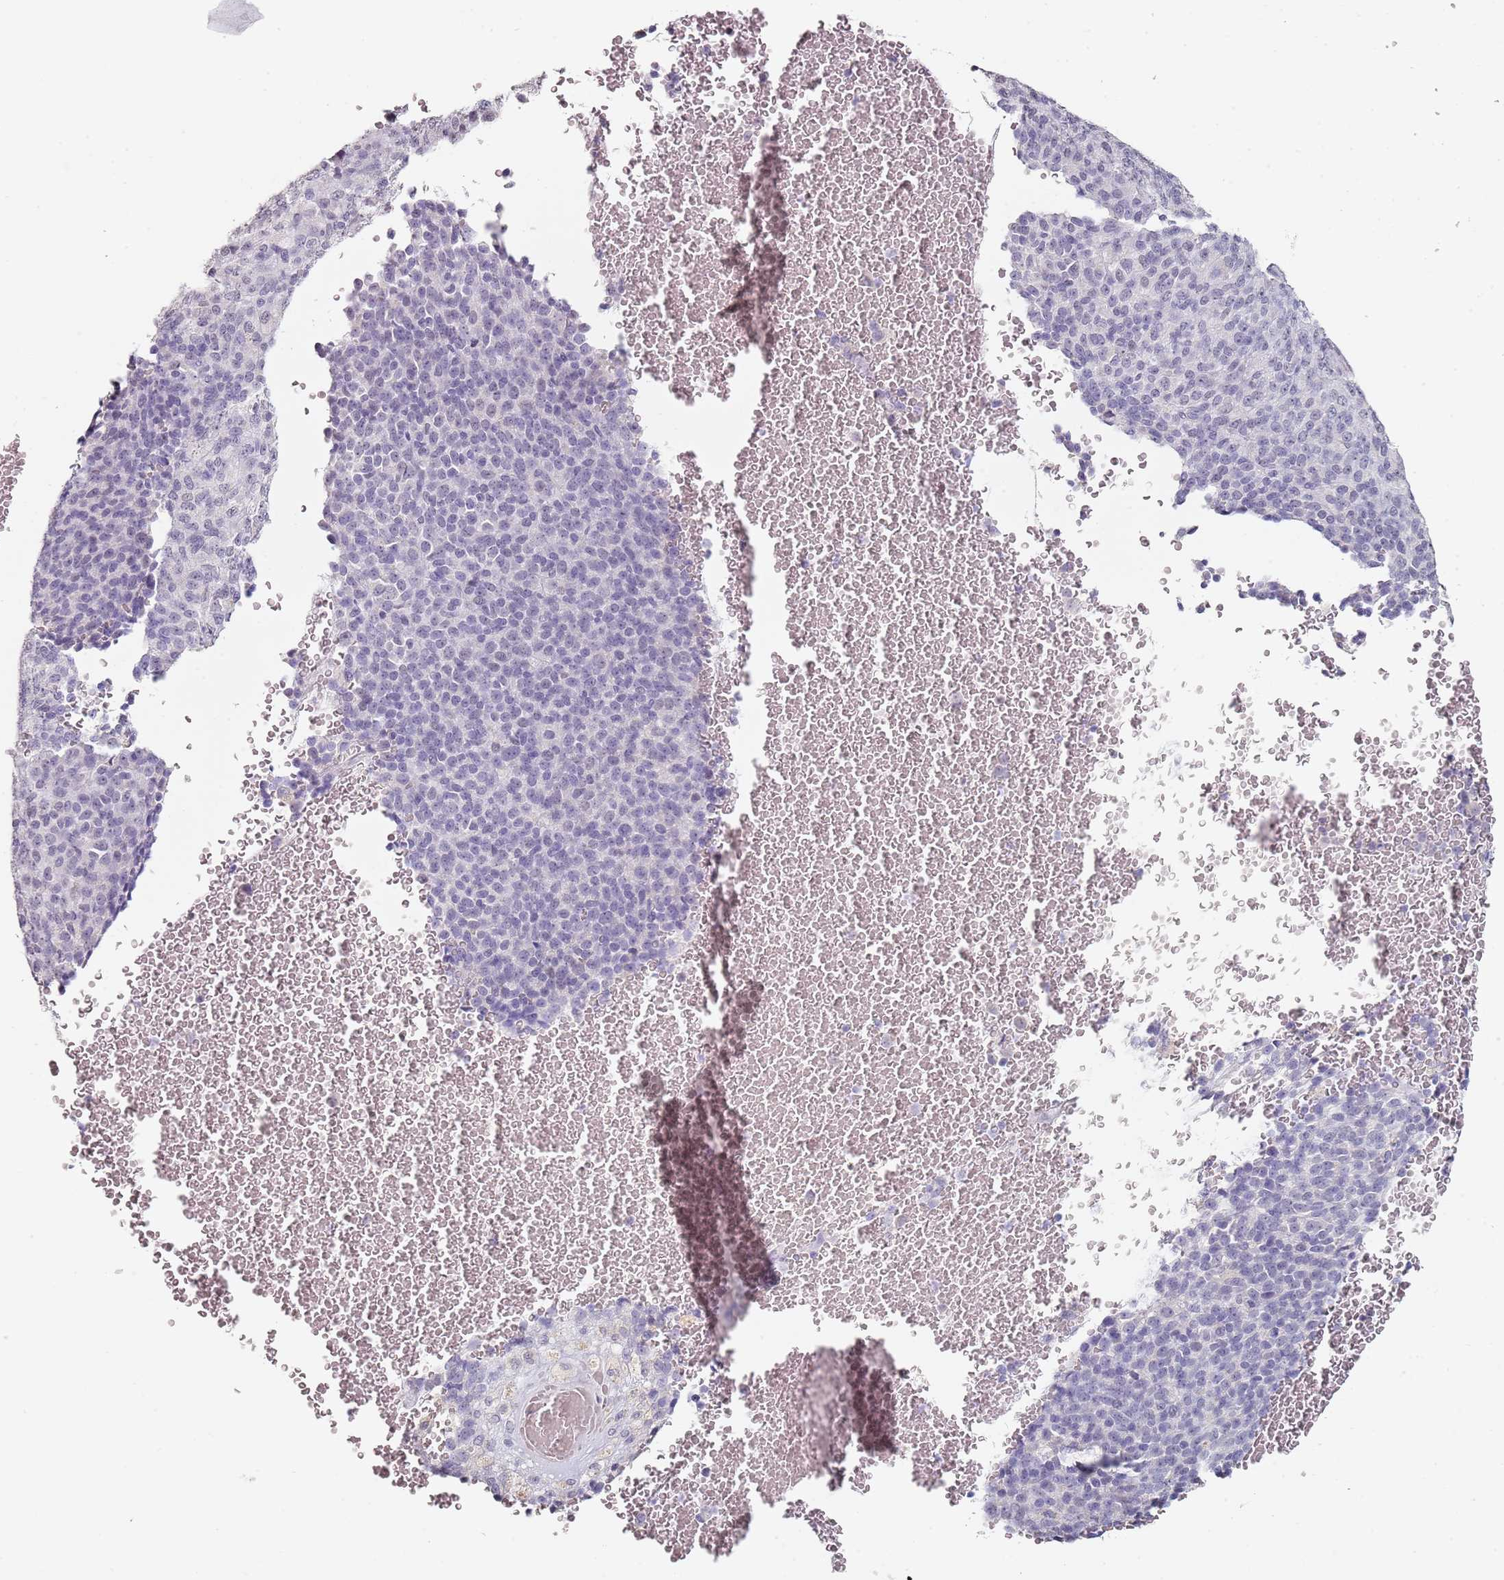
{"staining": {"intensity": "negative", "quantity": "none", "location": "none"}, "tissue": "melanoma", "cell_type": "Tumor cells", "image_type": "cancer", "snomed": [{"axis": "morphology", "description": "Malignant melanoma, Metastatic site"}, {"axis": "topography", "description": "Brain"}], "caption": "High power microscopy photomicrograph of an IHC micrograph of malignant melanoma (metastatic site), revealing no significant expression in tumor cells. The staining is performed using DAB (3,3'-diaminobenzidine) brown chromogen with nuclei counter-stained in using hematoxylin.", "gene": "DNAH11", "patient": {"sex": "female", "age": 56}}